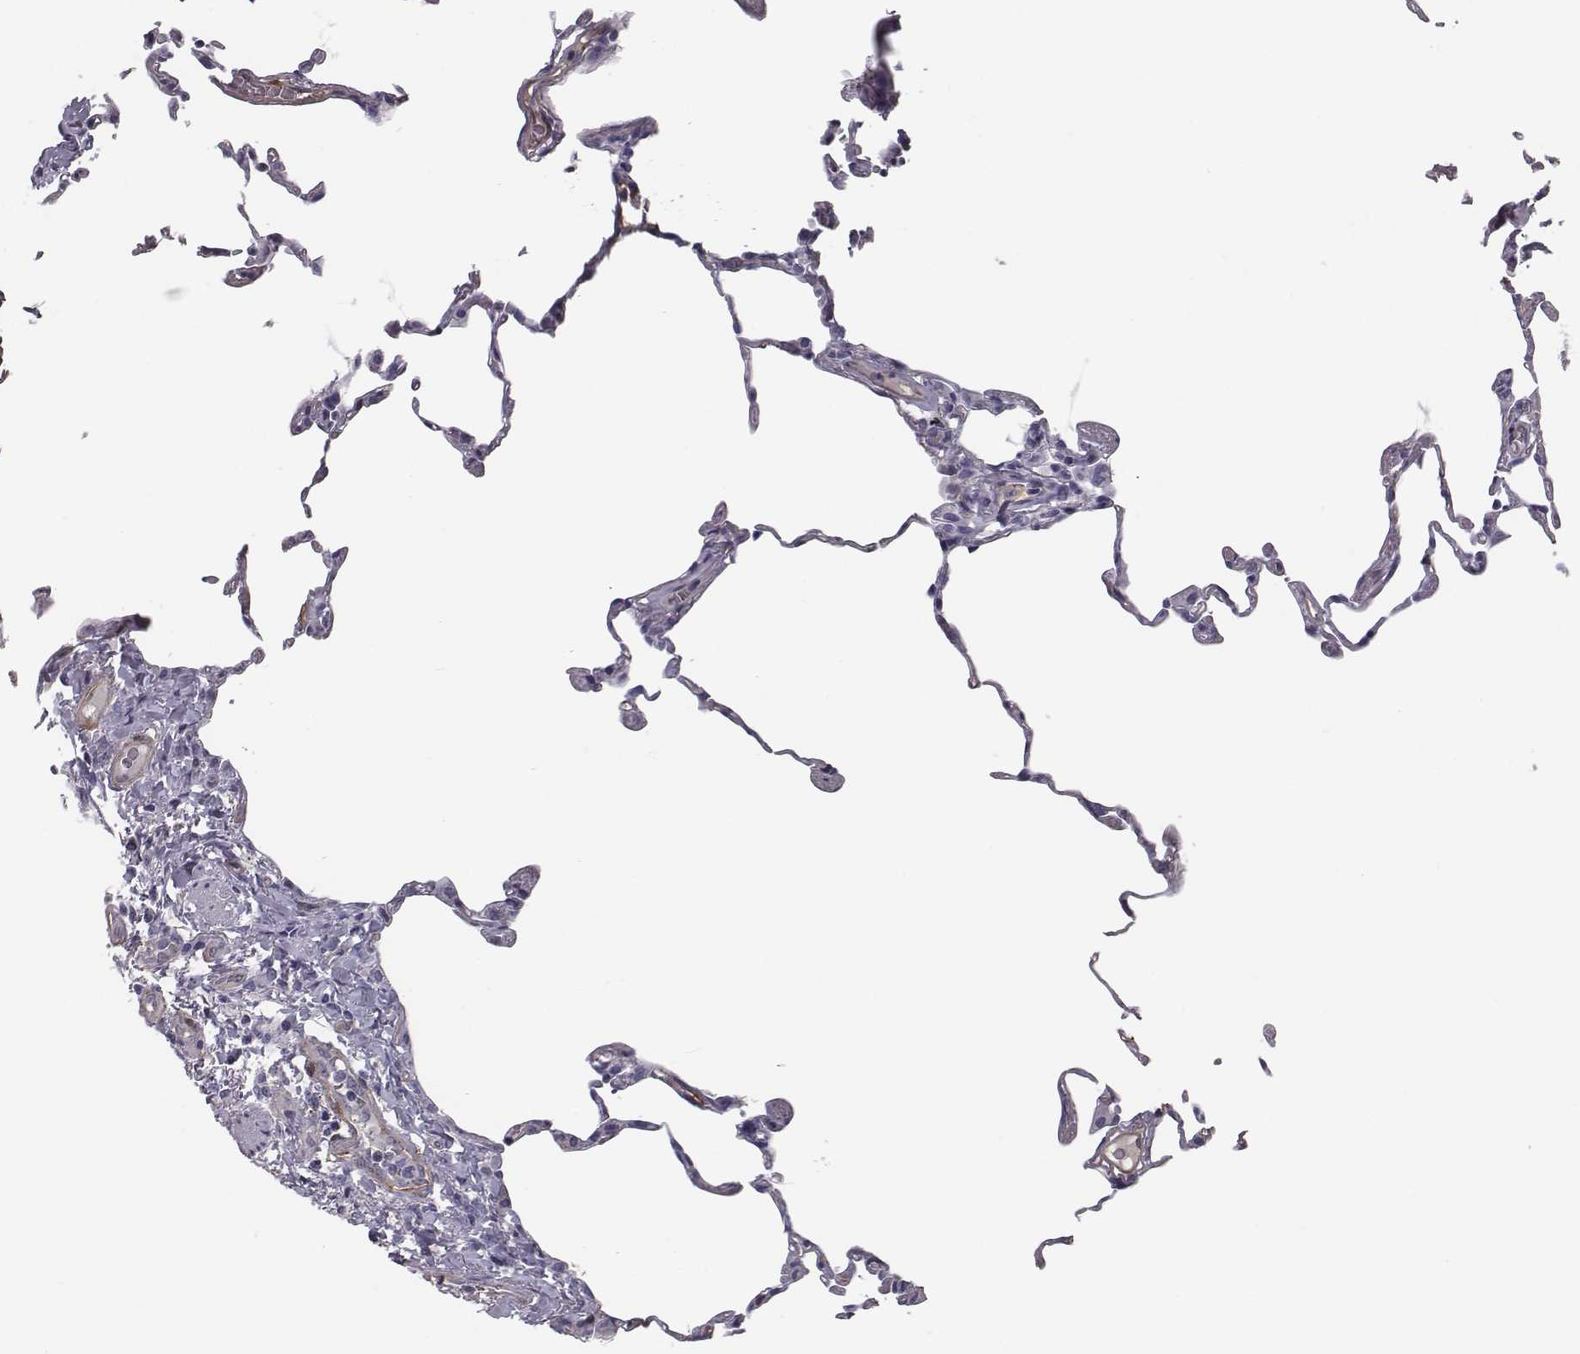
{"staining": {"intensity": "negative", "quantity": "none", "location": "none"}, "tissue": "lung", "cell_type": "Alveolar cells", "image_type": "normal", "snomed": [{"axis": "morphology", "description": "Normal tissue, NOS"}, {"axis": "topography", "description": "Lung"}], "caption": "High power microscopy histopathology image of an IHC micrograph of unremarkable lung, revealing no significant expression in alveolar cells. (DAB IHC with hematoxylin counter stain).", "gene": "ISYNA1", "patient": {"sex": "female", "age": 57}}